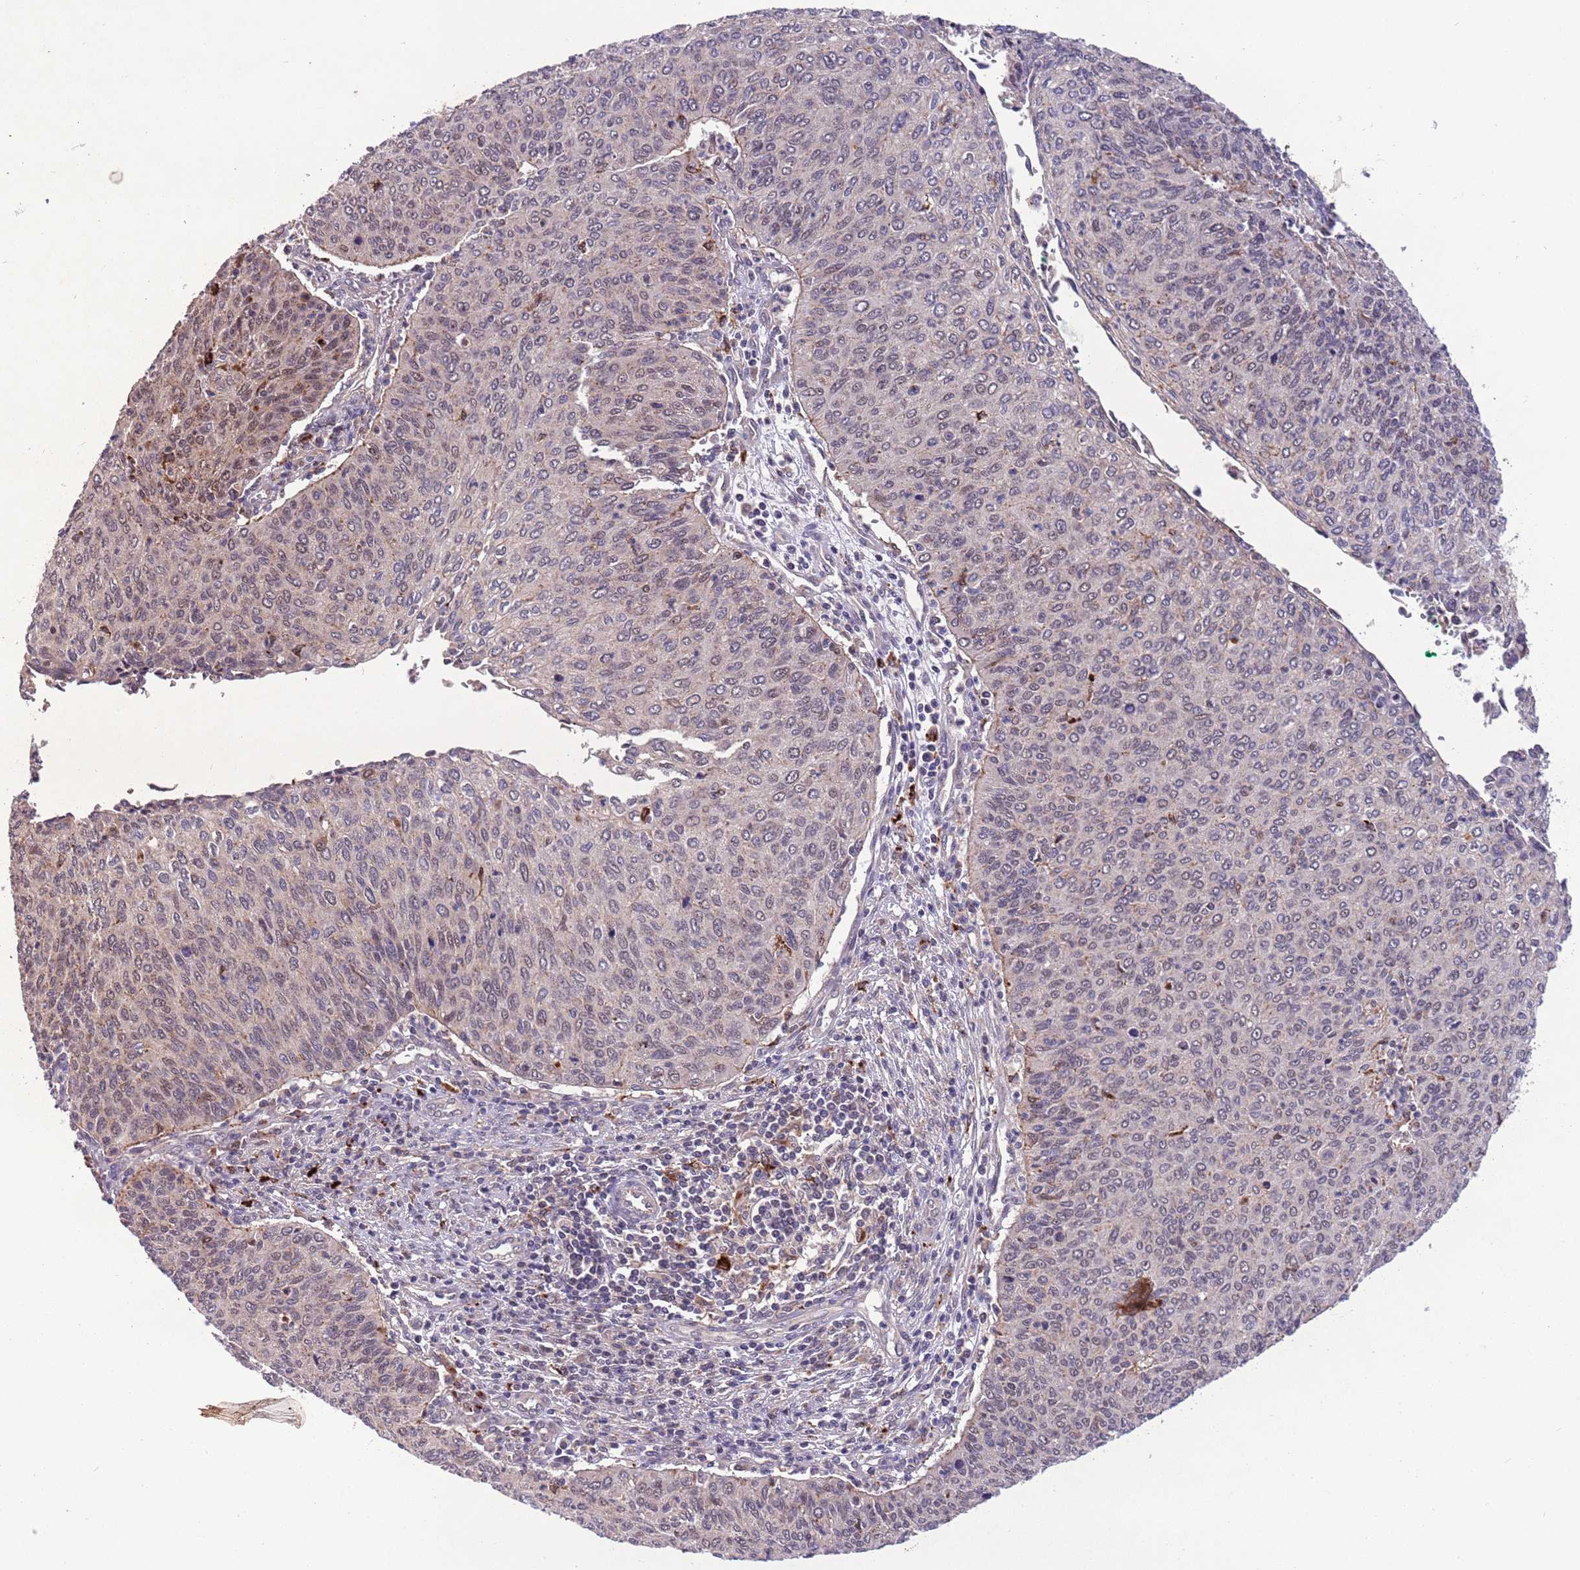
{"staining": {"intensity": "weak", "quantity": "<25%", "location": "cytoplasmic/membranous,nuclear"}, "tissue": "cervical cancer", "cell_type": "Tumor cells", "image_type": "cancer", "snomed": [{"axis": "morphology", "description": "Squamous cell carcinoma, NOS"}, {"axis": "topography", "description": "Cervix"}], "caption": "IHC micrograph of neoplastic tissue: cervical cancer stained with DAB (3,3'-diaminobenzidine) shows no significant protein positivity in tumor cells.", "gene": "TRIM27", "patient": {"sex": "female", "age": 38}}